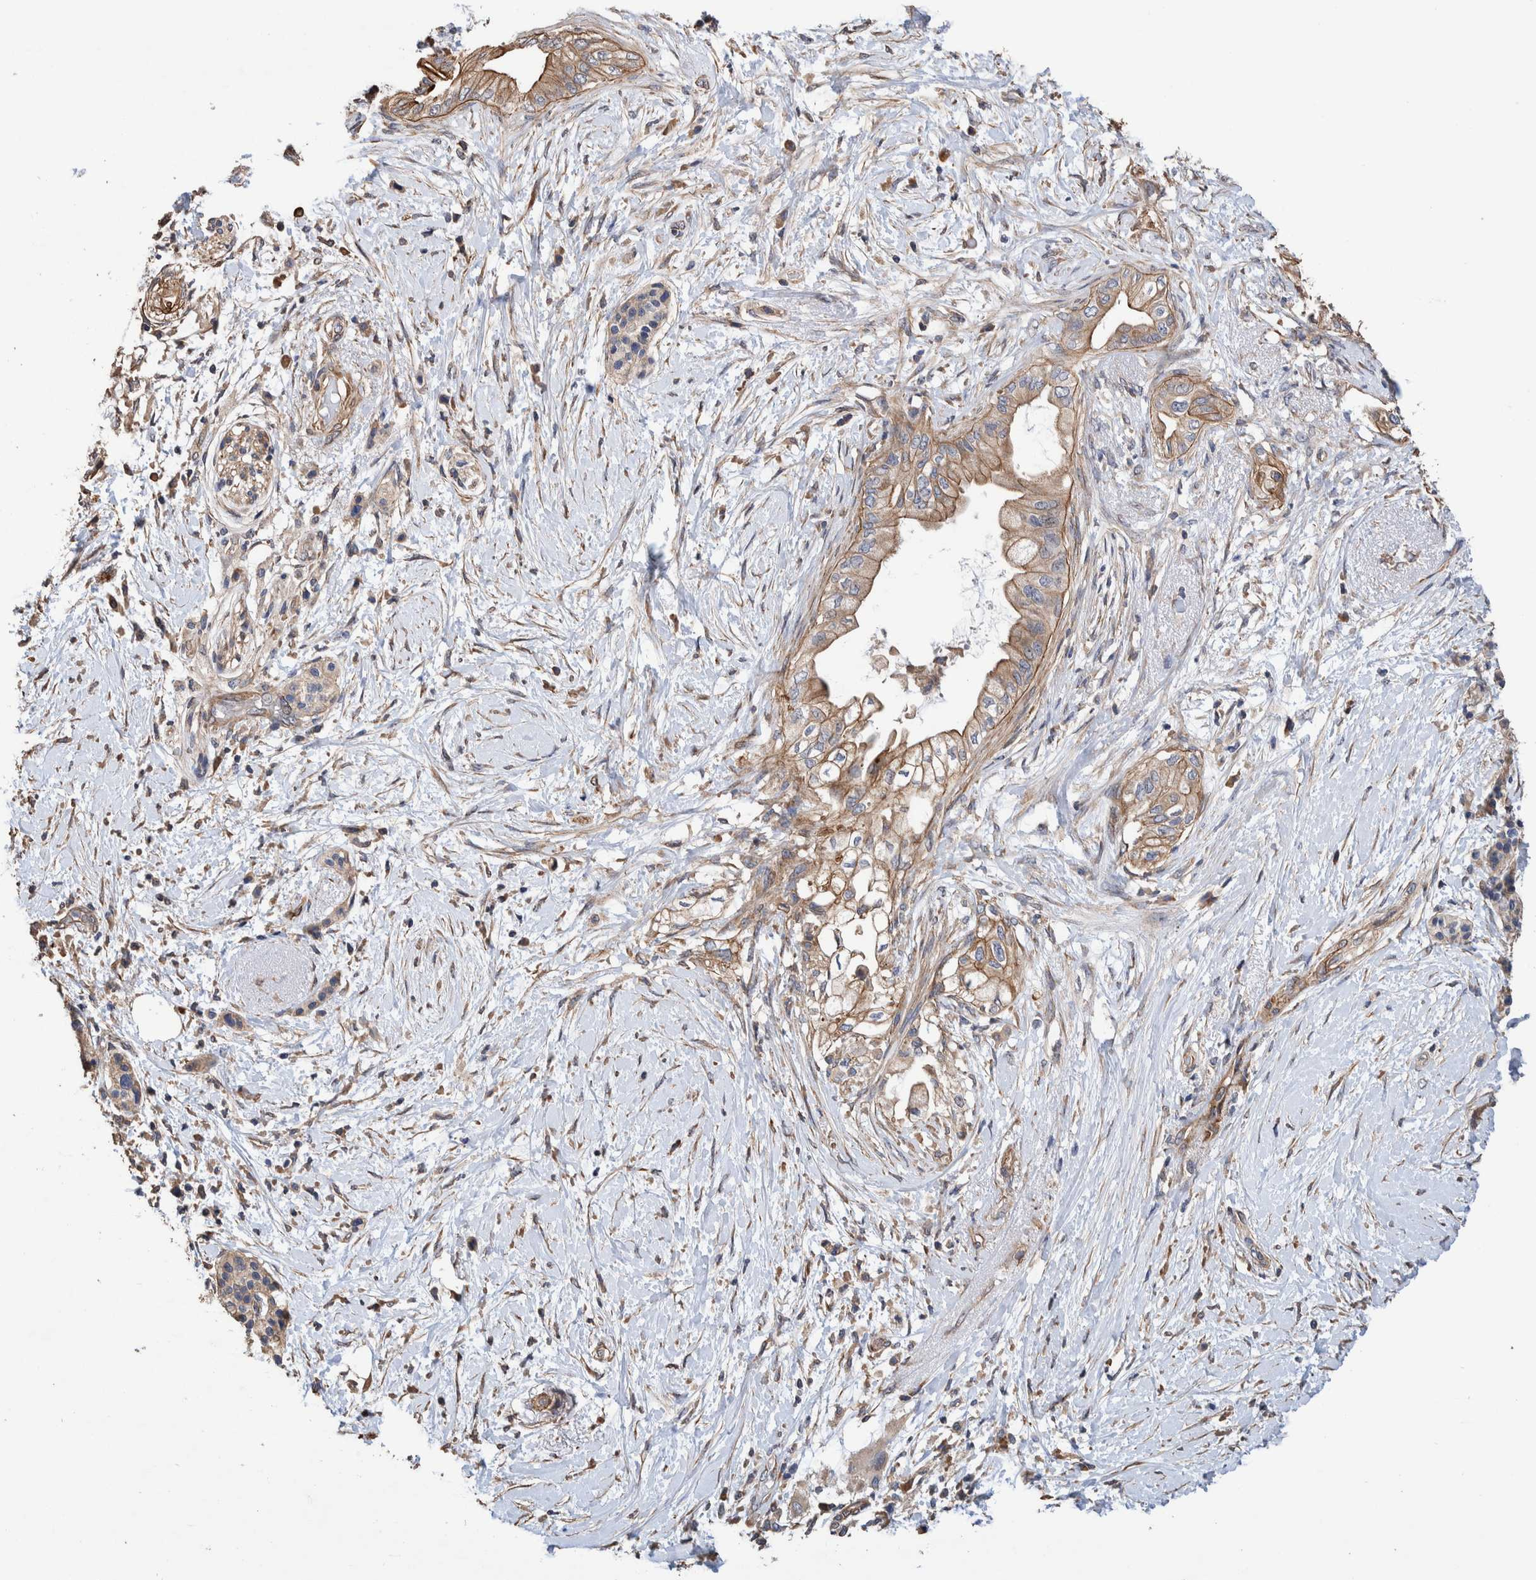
{"staining": {"intensity": "moderate", "quantity": ">75%", "location": "cytoplasmic/membranous"}, "tissue": "pancreatic cancer", "cell_type": "Tumor cells", "image_type": "cancer", "snomed": [{"axis": "morphology", "description": "Normal tissue, NOS"}, {"axis": "morphology", "description": "Adenocarcinoma, NOS"}, {"axis": "topography", "description": "Pancreas"}, {"axis": "topography", "description": "Duodenum"}], "caption": "DAB (3,3'-diaminobenzidine) immunohistochemical staining of pancreatic cancer (adenocarcinoma) demonstrates moderate cytoplasmic/membranous protein staining in approximately >75% of tumor cells.", "gene": "SLC45A4", "patient": {"sex": "female", "age": 60}}